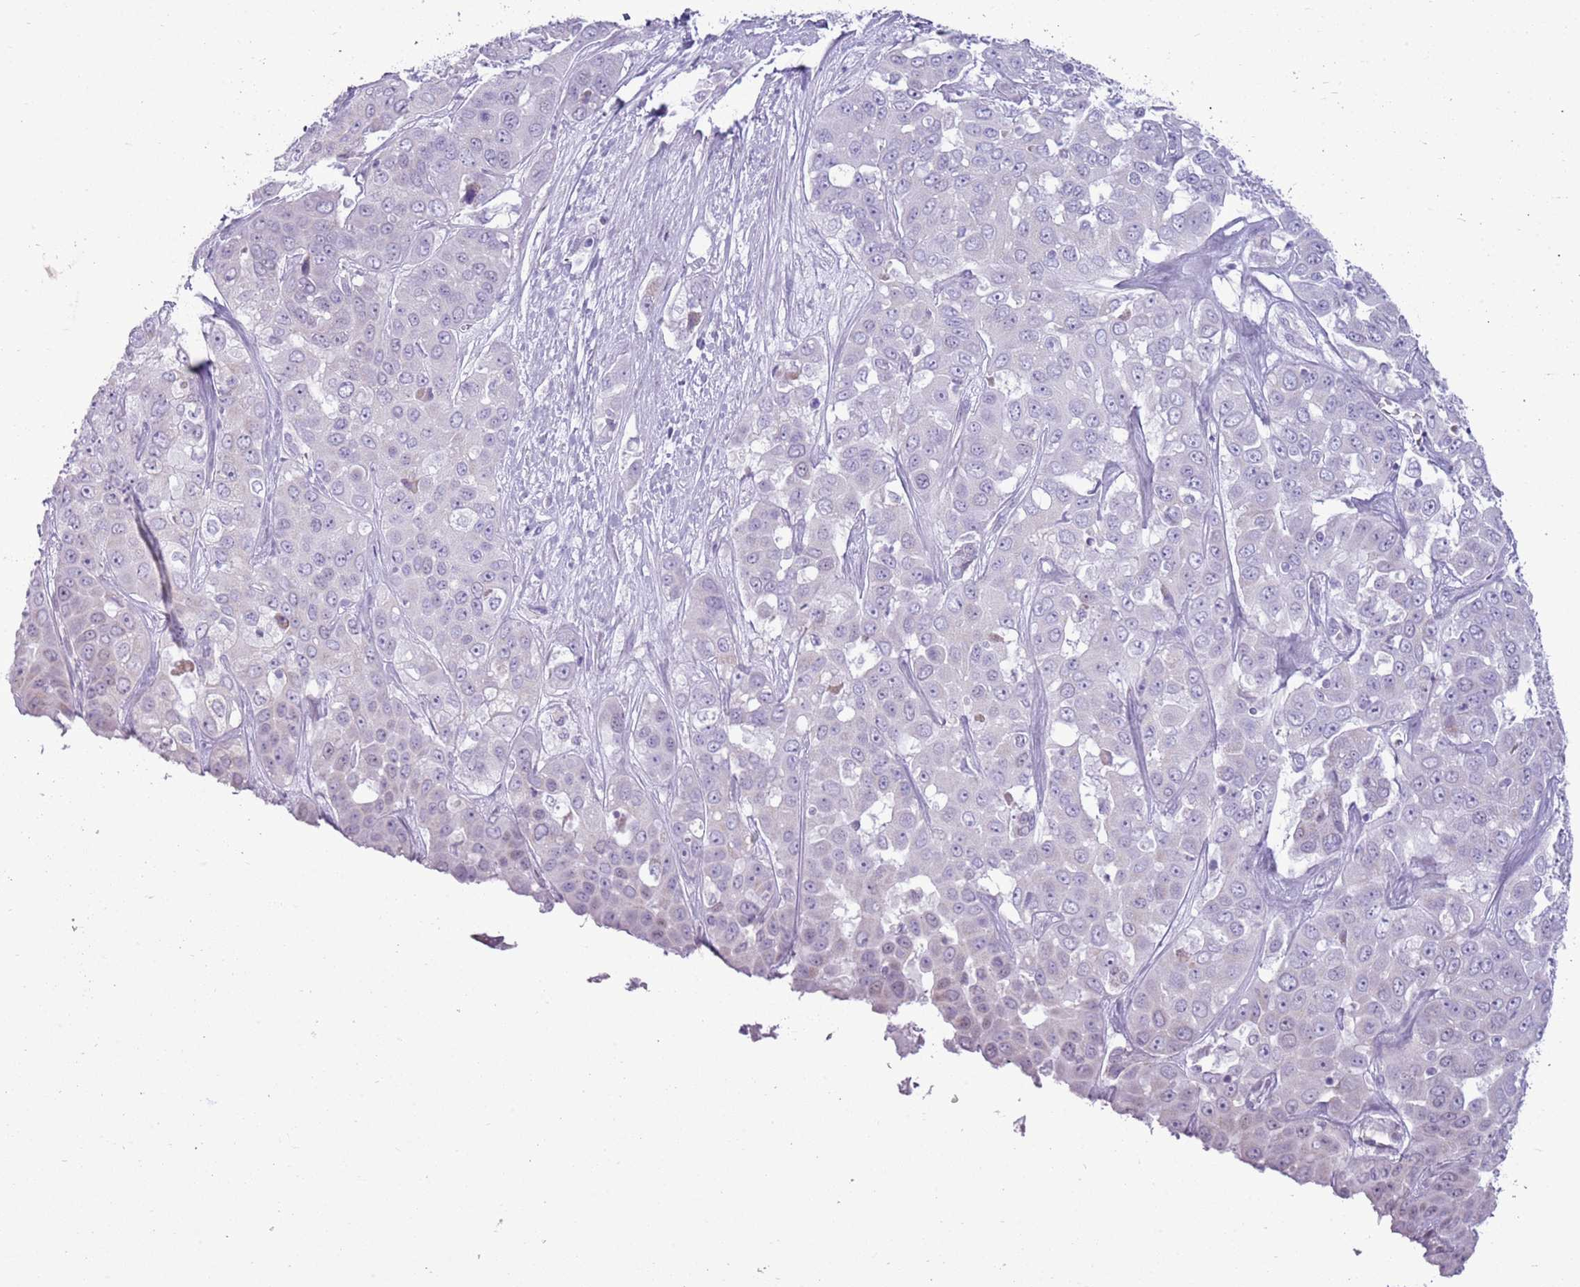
{"staining": {"intensity": "negative", "quantity": "none", "location": "none"}, "tissue": "liver cancer", "cell_type": "Tumor cells", "image_type": "cancer", "snomed": [{"axis": "morphology", "description": "Cholangiocarcinoma"}, {"axis": "topography", "description": "Liver"}], "caption": "Immunohistochemical staining of human liver cholangiocarcinoma displays no significant expression in tumor cells.", "gene": "RPL3L", "patient": {"sex": "female", "age": 52}}